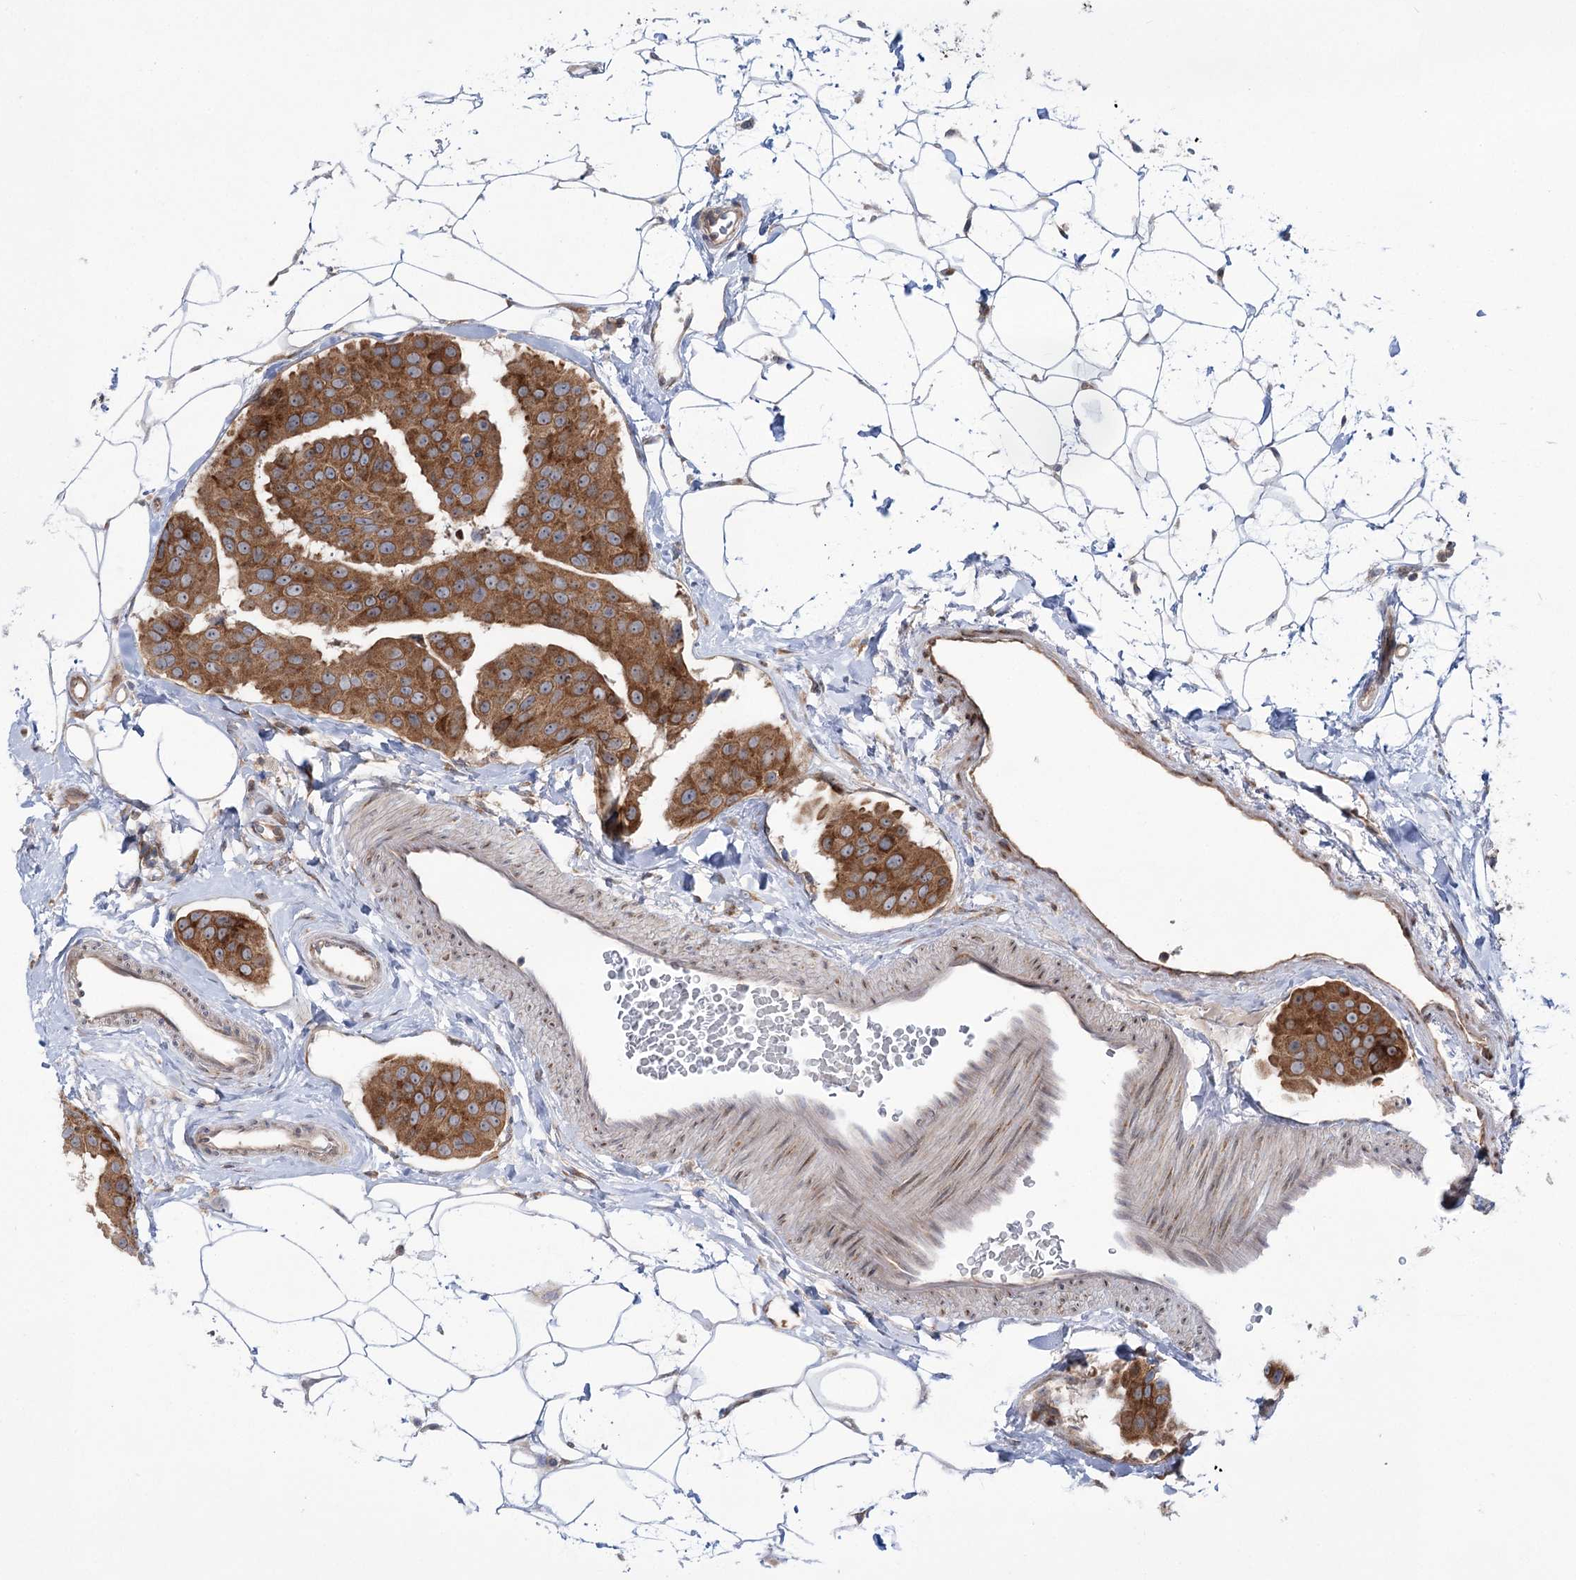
{"staining": {"intensity": "strong", "quantity": ">75%", "location": "cytoplasmic/membranous"}, "tissue": "breast cancer", "cell_type": "Tumor cells", "image_type": "cancer", "snomed": [{"axis": "morphology", "description": "Normal tissue, NOS"}, {"axis": "morphology", "description": "Duct carcinoma"}, {"axis": "topography", "description": "Breast"}], "caption": "Immunohistochemical staining of human breast intraductal carcinoma demonstrates high levels of strong cytoplasmic/membranous protein positivity in about >75% of tumor cells. The protein is shown in brown color, while the nuclei are stained blue.", "gene": "VWA2", "patient": {"sex": "female", "age": 39}}